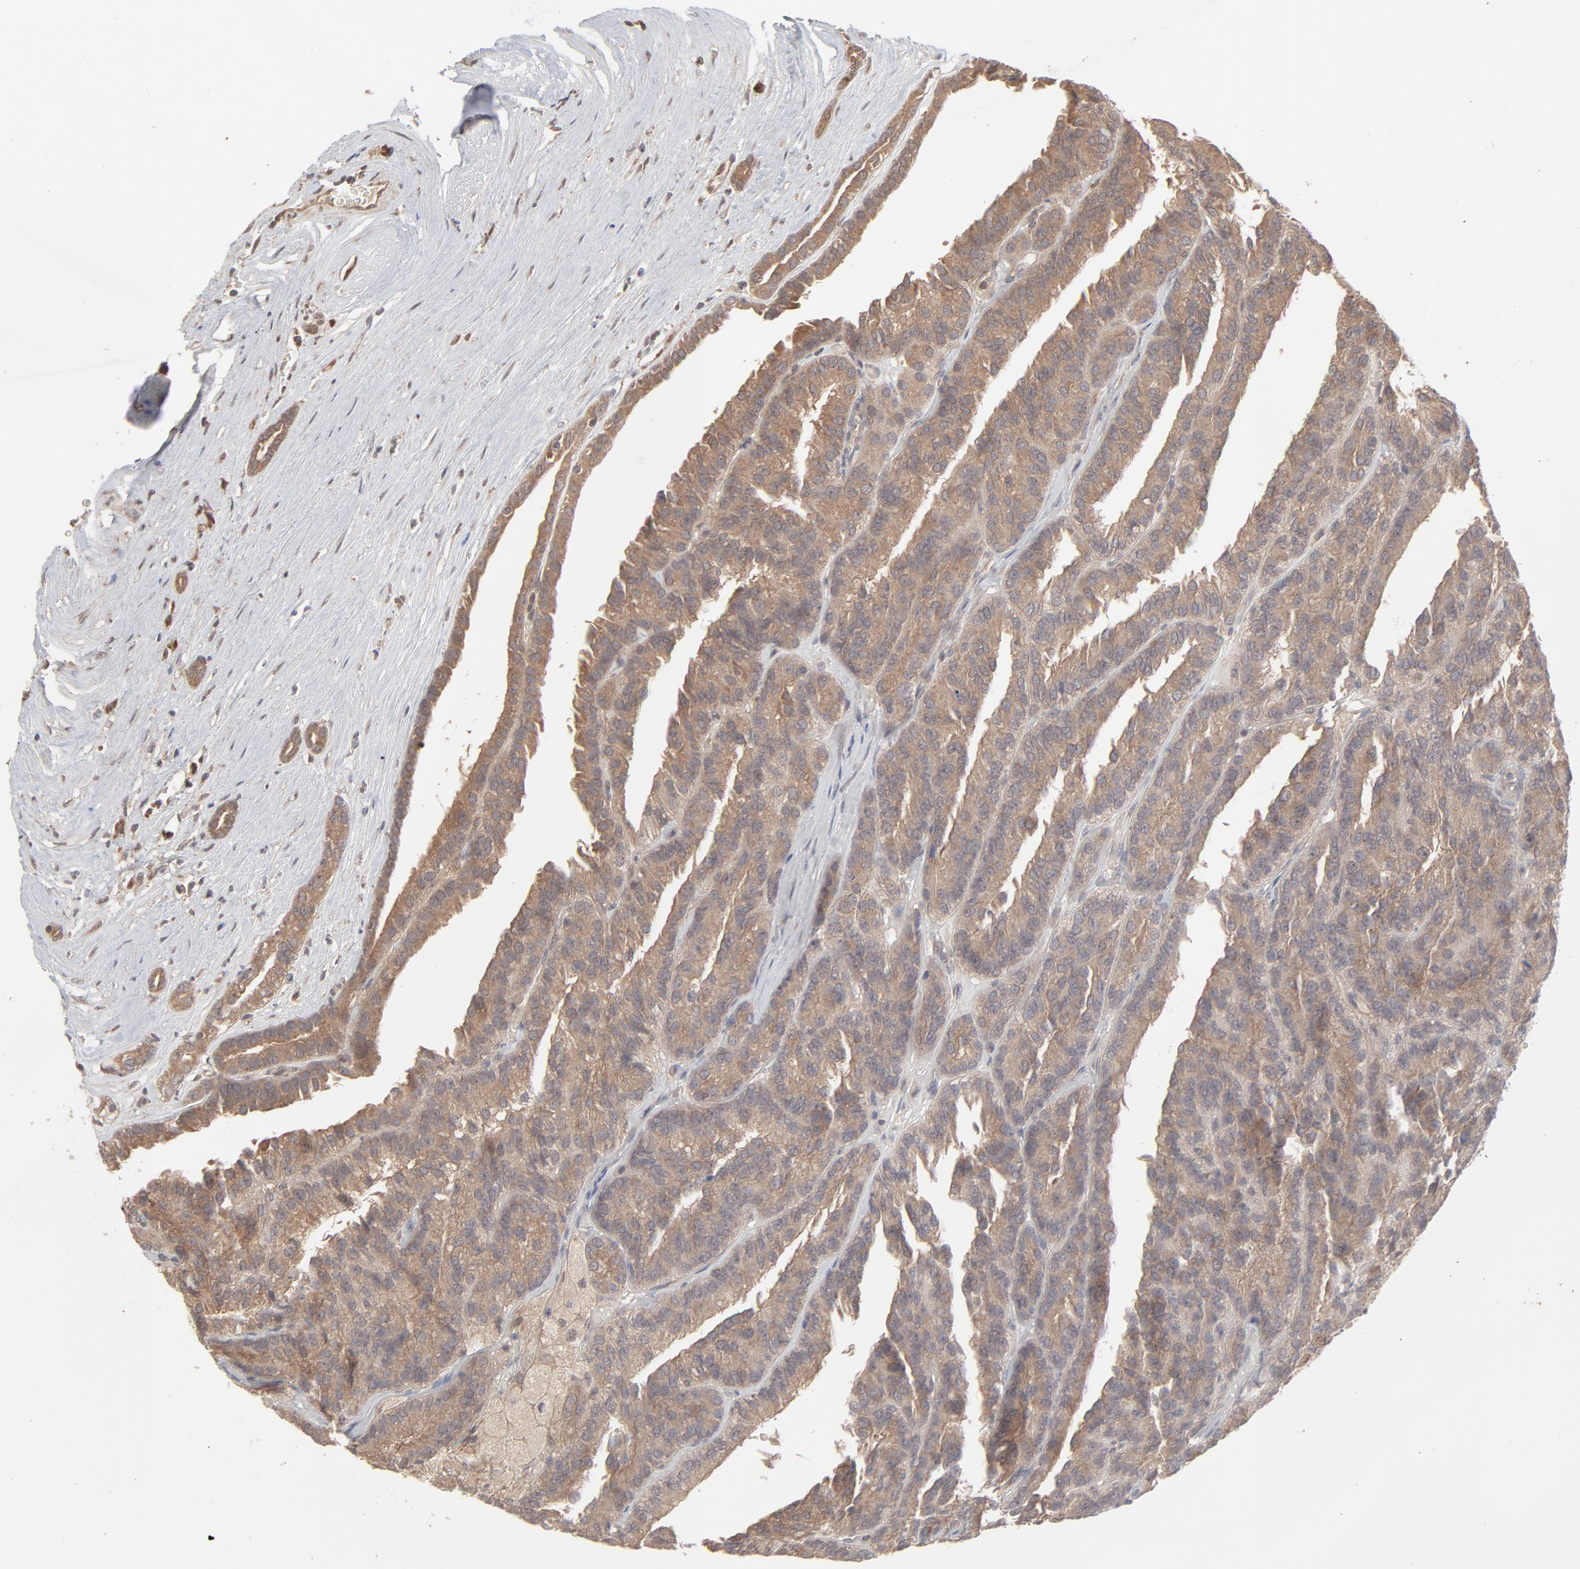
{"staining": {"intensity": "moderate", "quantity": ">75%", "location": "cytoplasmic/membranous"}, "tissue": "renal cancer", "cell_type": "Tumor cells", "image_type": "cancer", "snomed": [{"axis": "morphology", "description": "Adenocarcinoma, NOS"}, {"axis": "topography", "description": "Kidney"}], "caption": "Protein expression analysis of renal adenocarcinoma exhibits moderate cytoplasmic/membranous positivity in approximately >75% of tumor cells.", "gene": "SCFD1", "patient": {"sex": "male", "age": 46}}